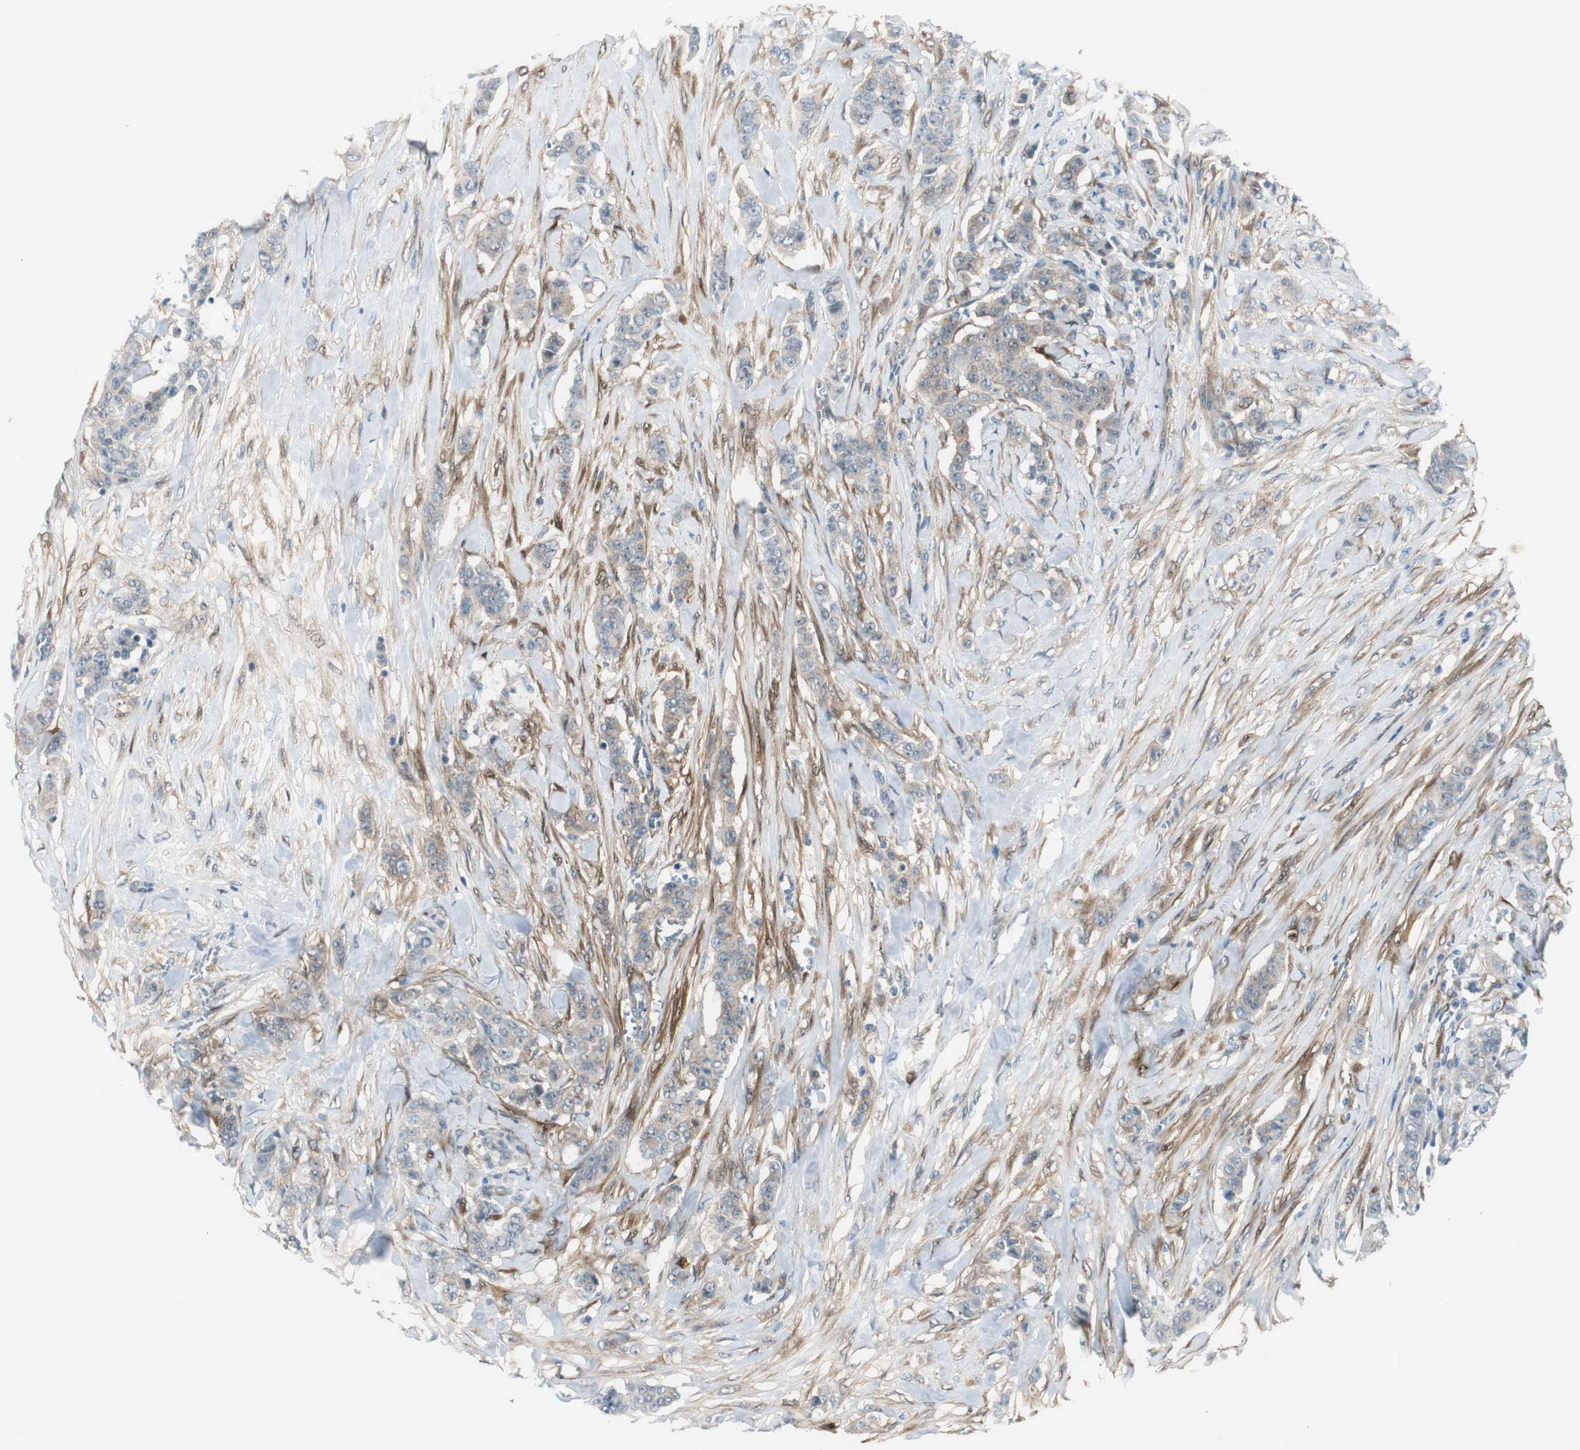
{"staining": {"intensity": "weak", "quantity": "25%-75%", "location": "cytoplasmic/membranous"}, "tissue": "breast cancer", "cell_type": "Tumor cells", "image_type": "cancer", "snomed": [{"axis": "morphology", "description": "Duct carcinoma"}, {"axis": "topography", "description": "Breast"}], "caption": "A high-resolution image shows IHC staining of breast intraductal carcinoma, which exhibits weak cytoplasmic/membranous expression in about 25%-75% of tumor cells.", "gene": "FHL2", "patient": {"sex": "female", "age": 40}}